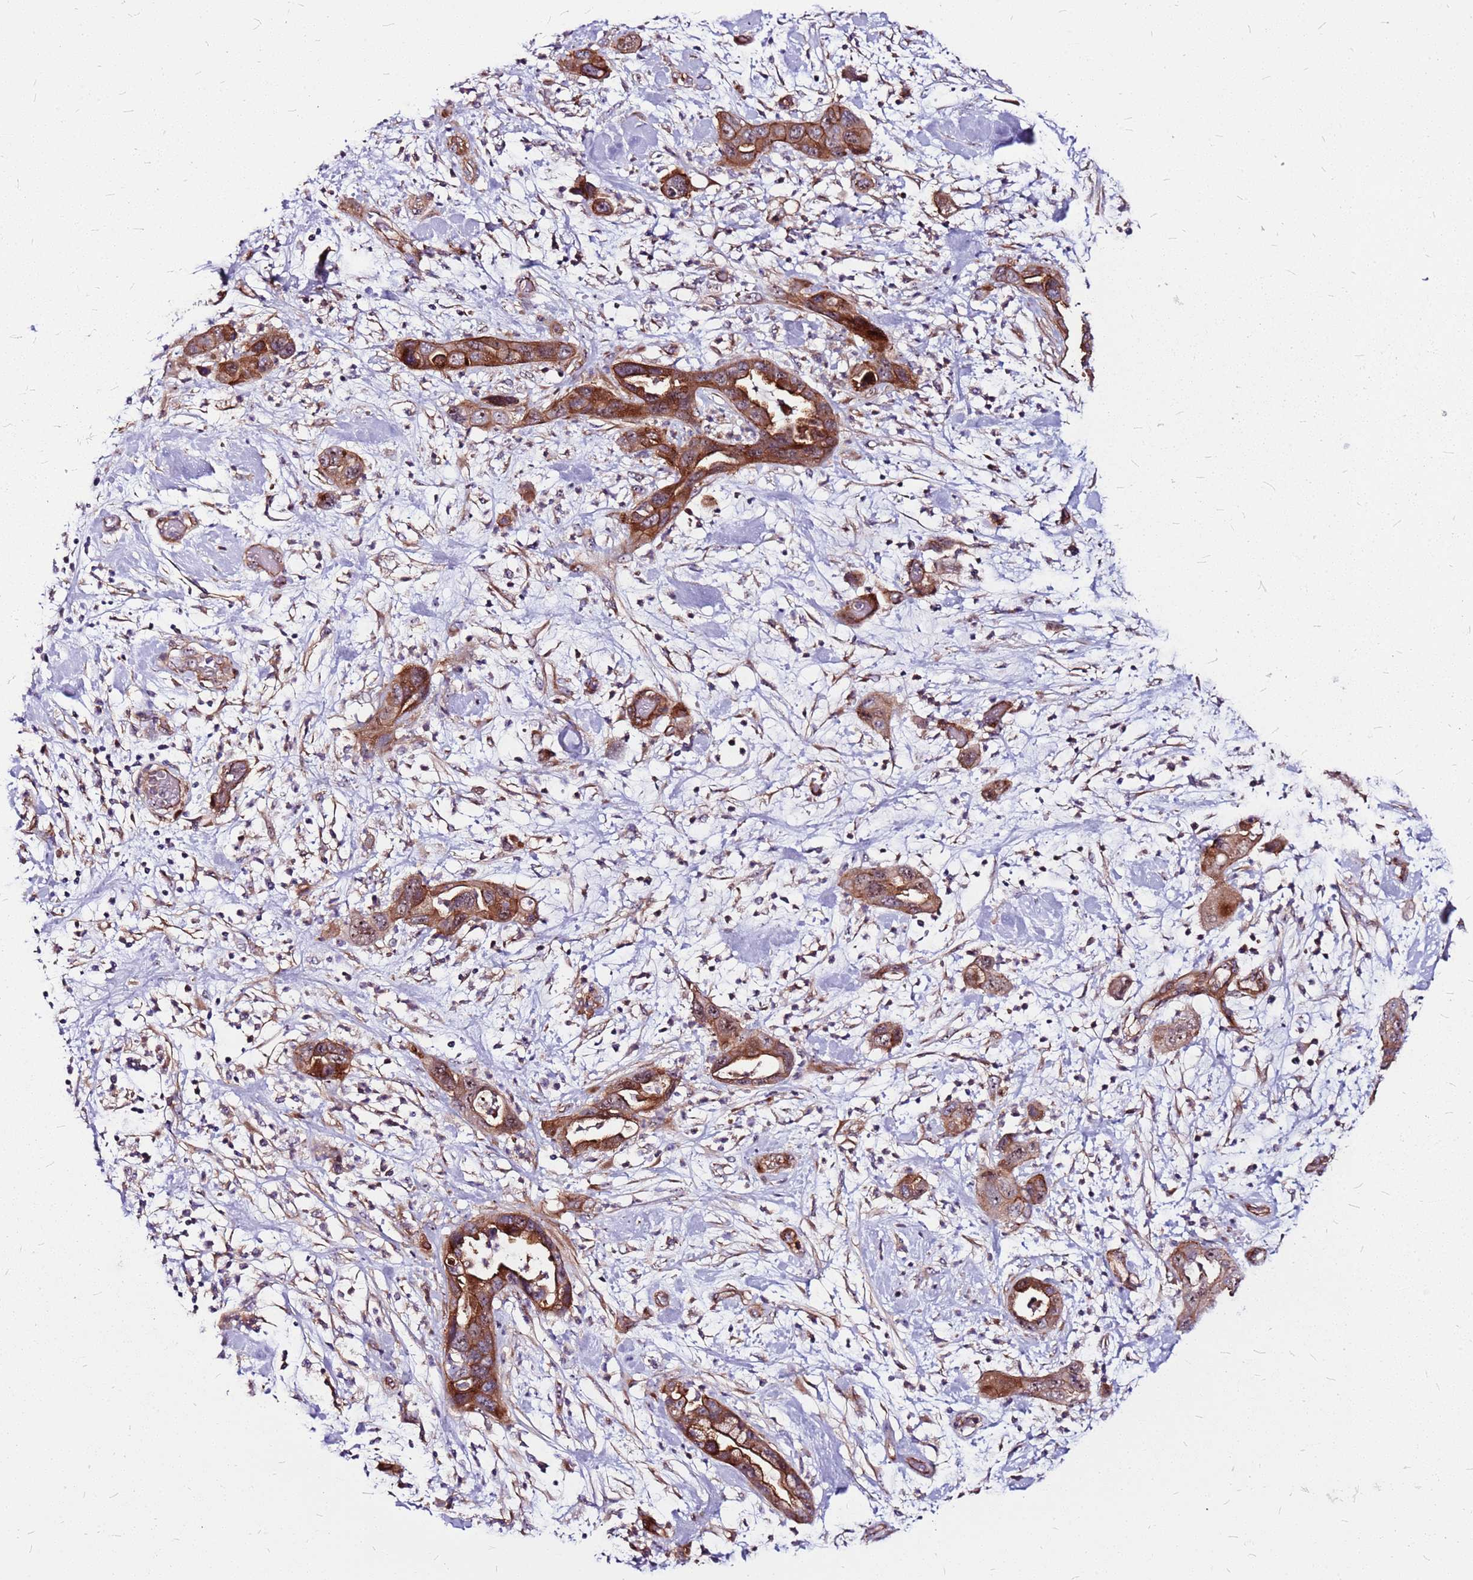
{"staining": {"intensity": "strong", "quantity": ">75%", "location": "cytoplasmic/membranous"}, "tissue": "pancreatic cancer", "cell_type": "Tumor cells", "image_type": "cancer", "snomed": [{"axis": "morphology", "description": "Adenocarcinoma, NOS"}, {"axis": "topography", "description": "Pancreas"}], "caption": "Protein expression analysis of pancreatic cancer (adenocarcinoma) shows strong cytoplasmic/membranous expression in about >75% of tumor cells.", "gene": "TOPAZ1", "patient": {"sex": "female", "age": 71}}